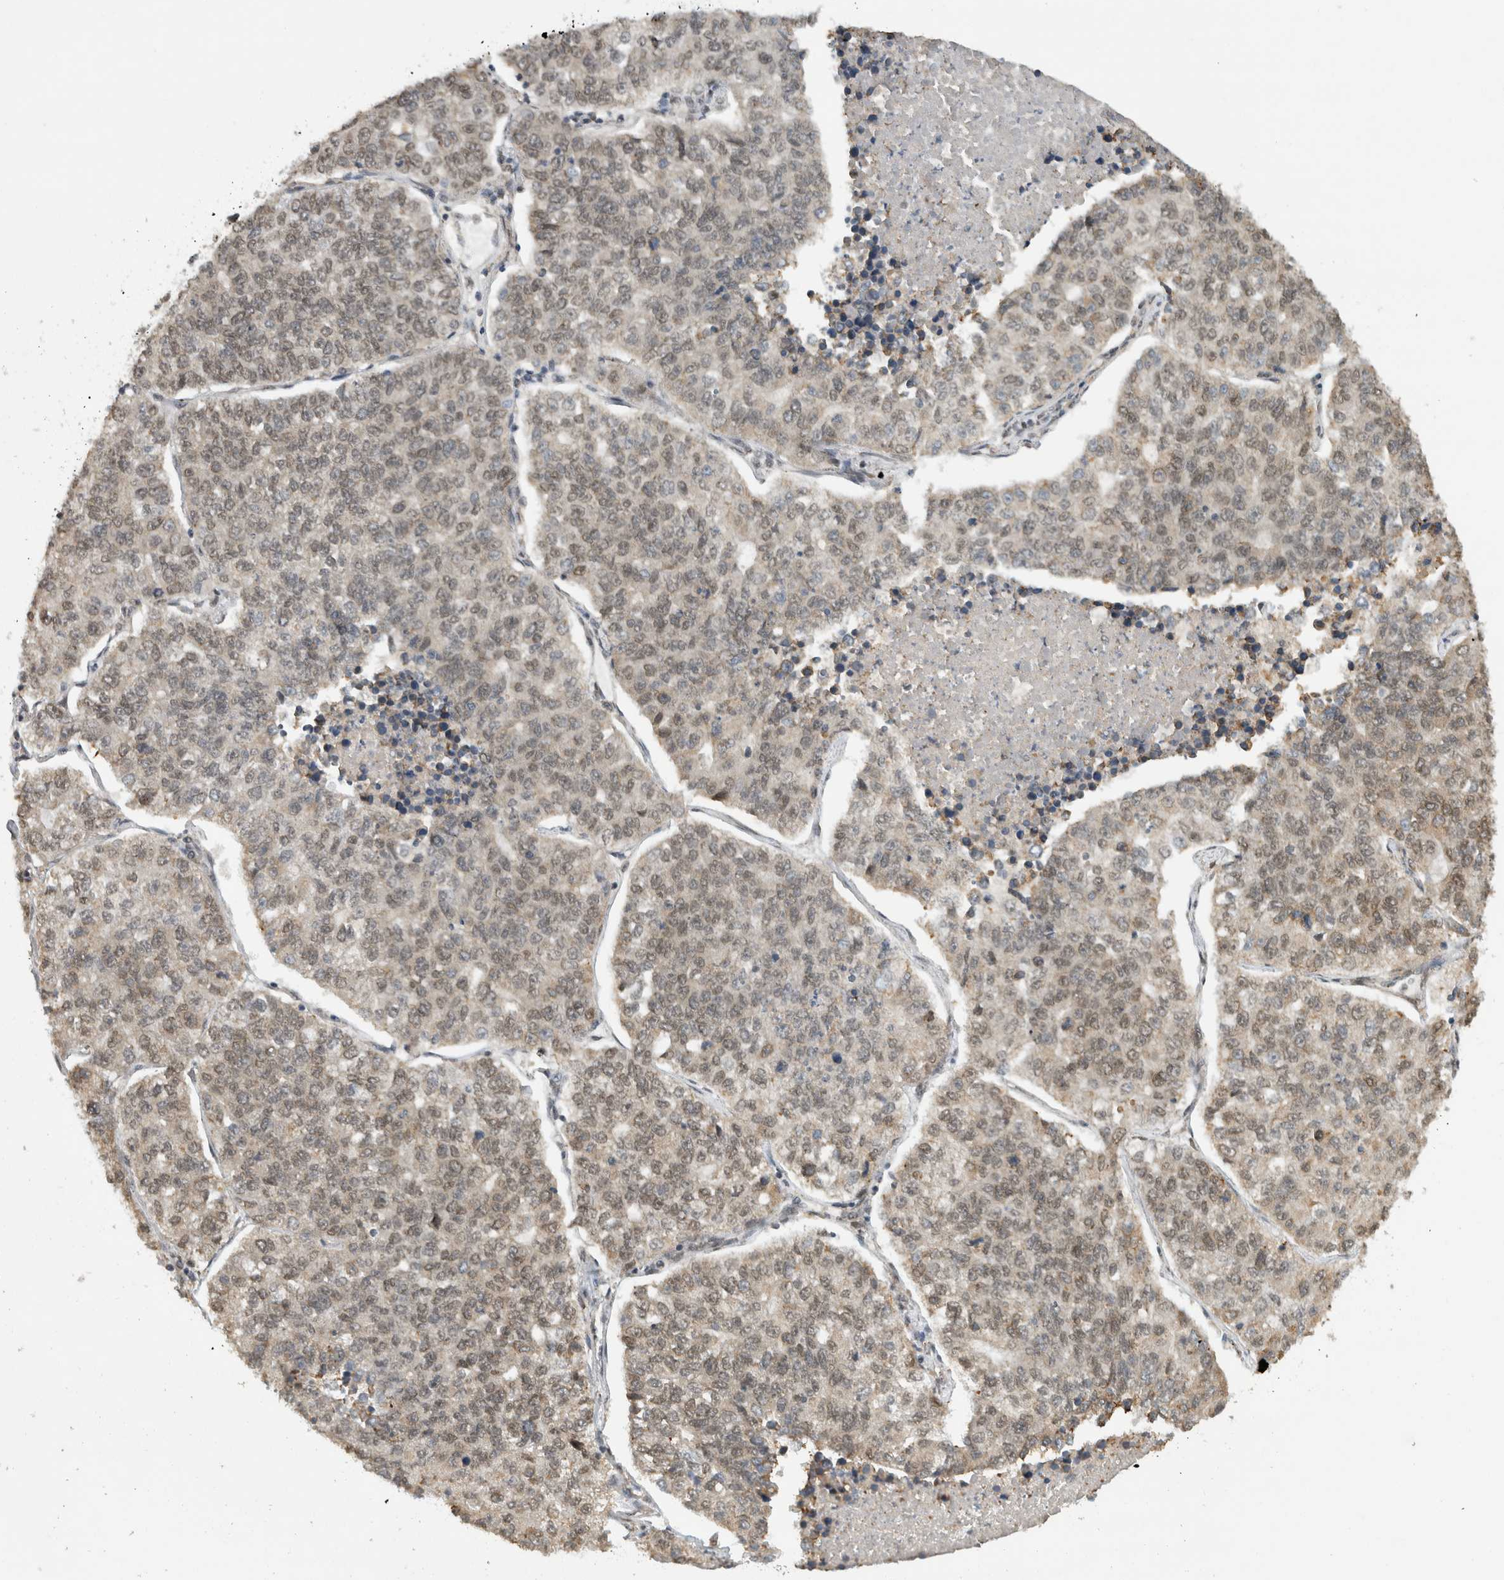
{"staining": {"intensity": "moderate", "quantity": ">75%", "location": "nuclear"}, "tissue": "lung cancer", "cell_type": "Tumor cells", "image_type": "cancer", "snomed": [{"axis": "morphology", "description": "Adenocarcinoma, NOS"}, {"axis": "topography", "description": "Lung"}], "caption": "The micrograph displays immunohistochemical staining of adenocarcinoma (lung). There is moderate nuclear staining is identified in about >75% of tumor cells.", "gene": "C1orf21", "patient": {"sex": "male", "age": 49}}